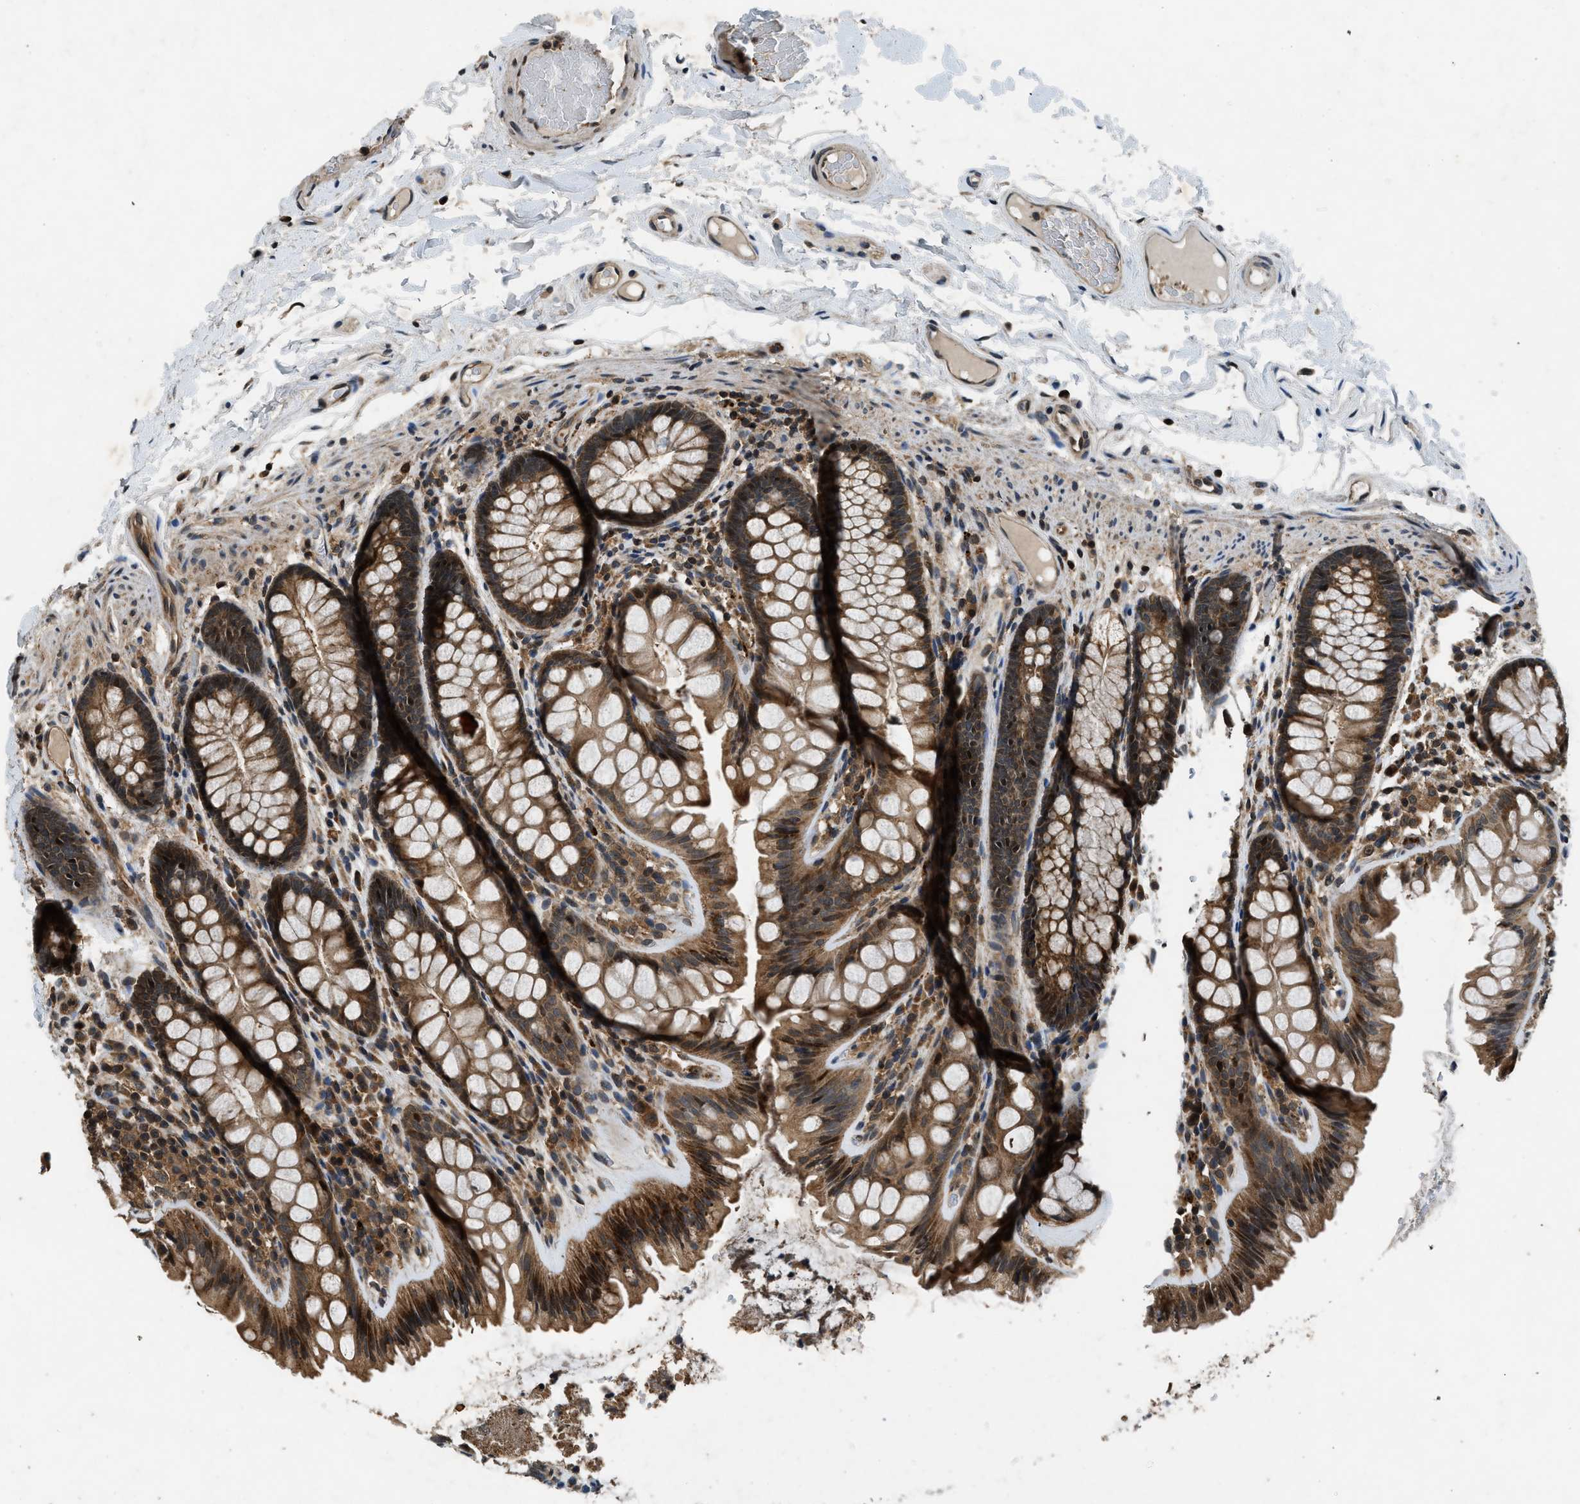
{"staining": {"intensity": "moderate", "quantity": ">75%", "location": "cytoplasmic/membranous"}, "tissue": "colon", "cell_type": "Endothelial cells", "image_type": "normal", "snomed": [{"axis": "morphology", "description": "Normal tissue, NOS"}, {"axis": "topography", "description": "Colon"}], "caption": "A medium amount of moderate cytoplasmic/membranous expression is seen in approximately >75% of endothelial cells in unremarkable colon.", "gene": "RPS6KB1", "patient": {"sex": "female", "age": 56}}